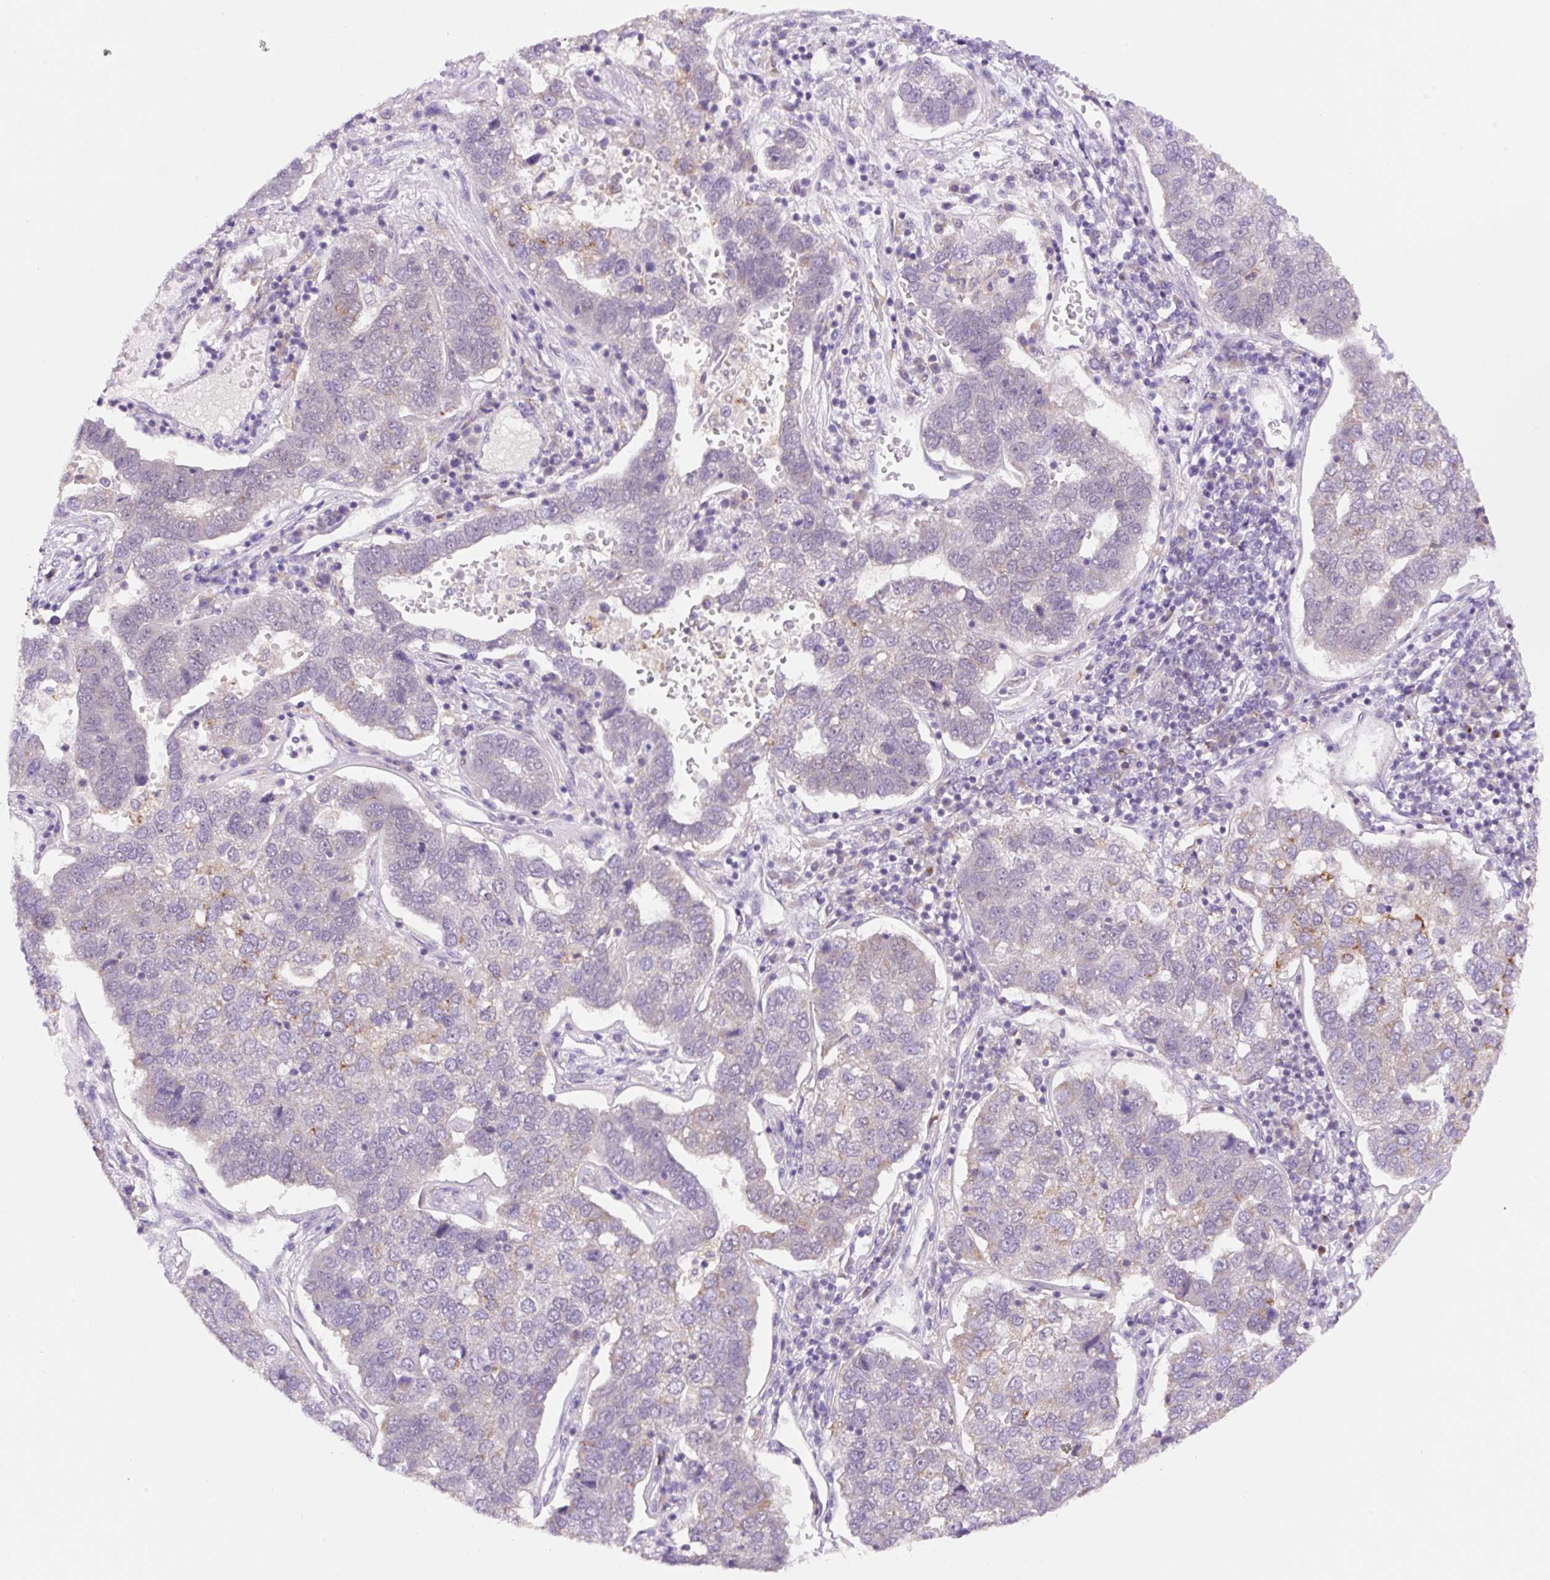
{"staining": {"intensity": "moderate", "quantity": "<25%", "location": "cytoplasmic/membranous"}, "tissue": "pancreatic cancer", "cell_type": "Tumor cells", "image_type": "cancer", "snomed": [{"axis": "morphology", "description": "Adenocarcinoma, NOS"}, {"axis": "topography", "description": "Pancreas"}], "caption": "Moderate cytoplasmic/membranous protein staining is present in about <25% of tumor cells in pancreatic cancer.", "gene": "CEBPZOS", "patient": {"sex": "female", "age": 61}}